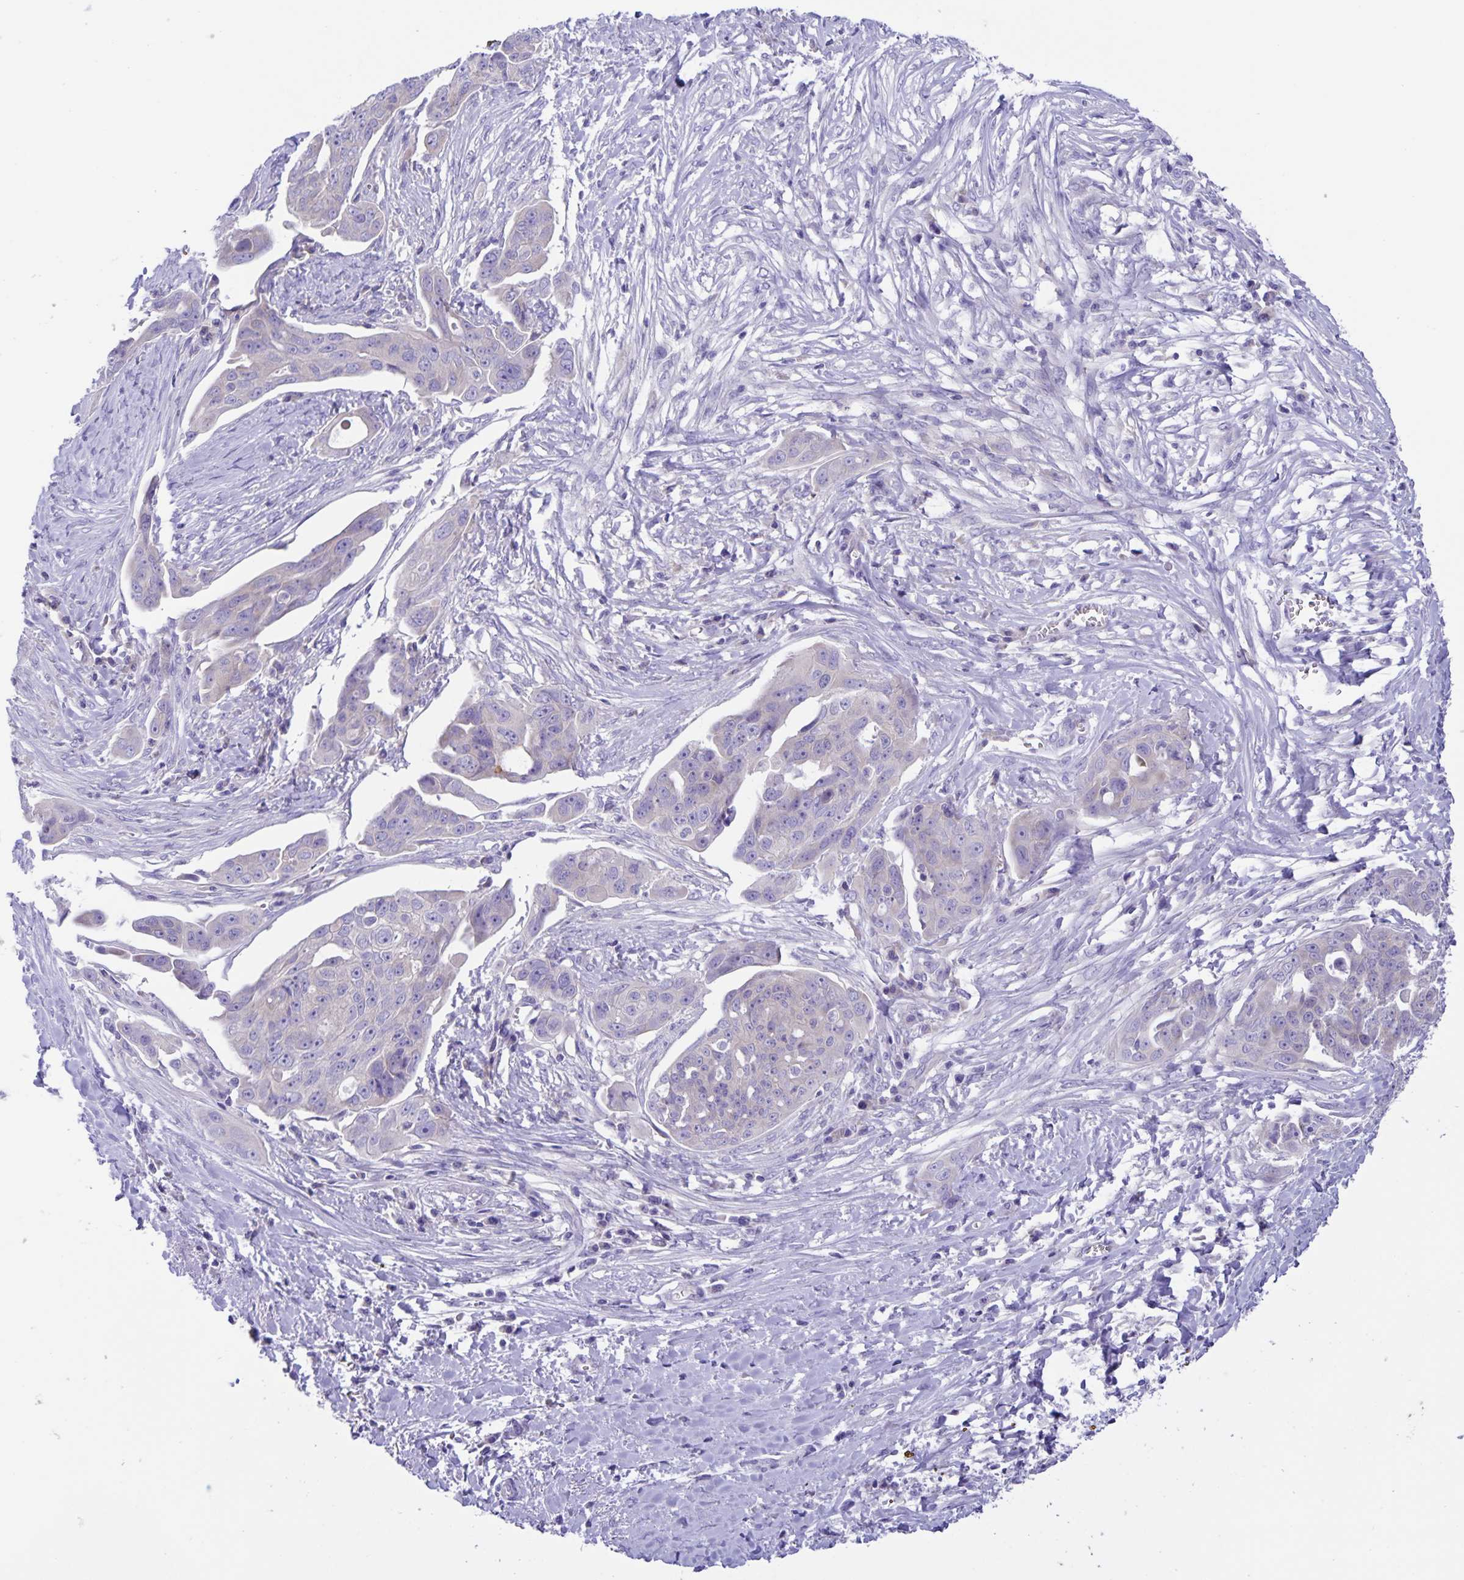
{"staining": {"intensity": "negative", "quantity": "none", "location": "none"}, "tissue": "ovarian cancer", "cell_type": "Tumor cells", "image_type": "cancer", "snomed": [{"axis": "morphology", "description": "Carcinoma, endometroid"}, {"axis": "topography", "description": "Ovary"}], "caption": "Tumor cells are negative for protein expression in human endometroid carcinoma (ovarian). (DAB (3,3'-diaminobenzidine) immunohistochemistry with hematoxylin counter stain).", "gene": "CAPSL", "patient": {"sex": "female", "age": 70}}